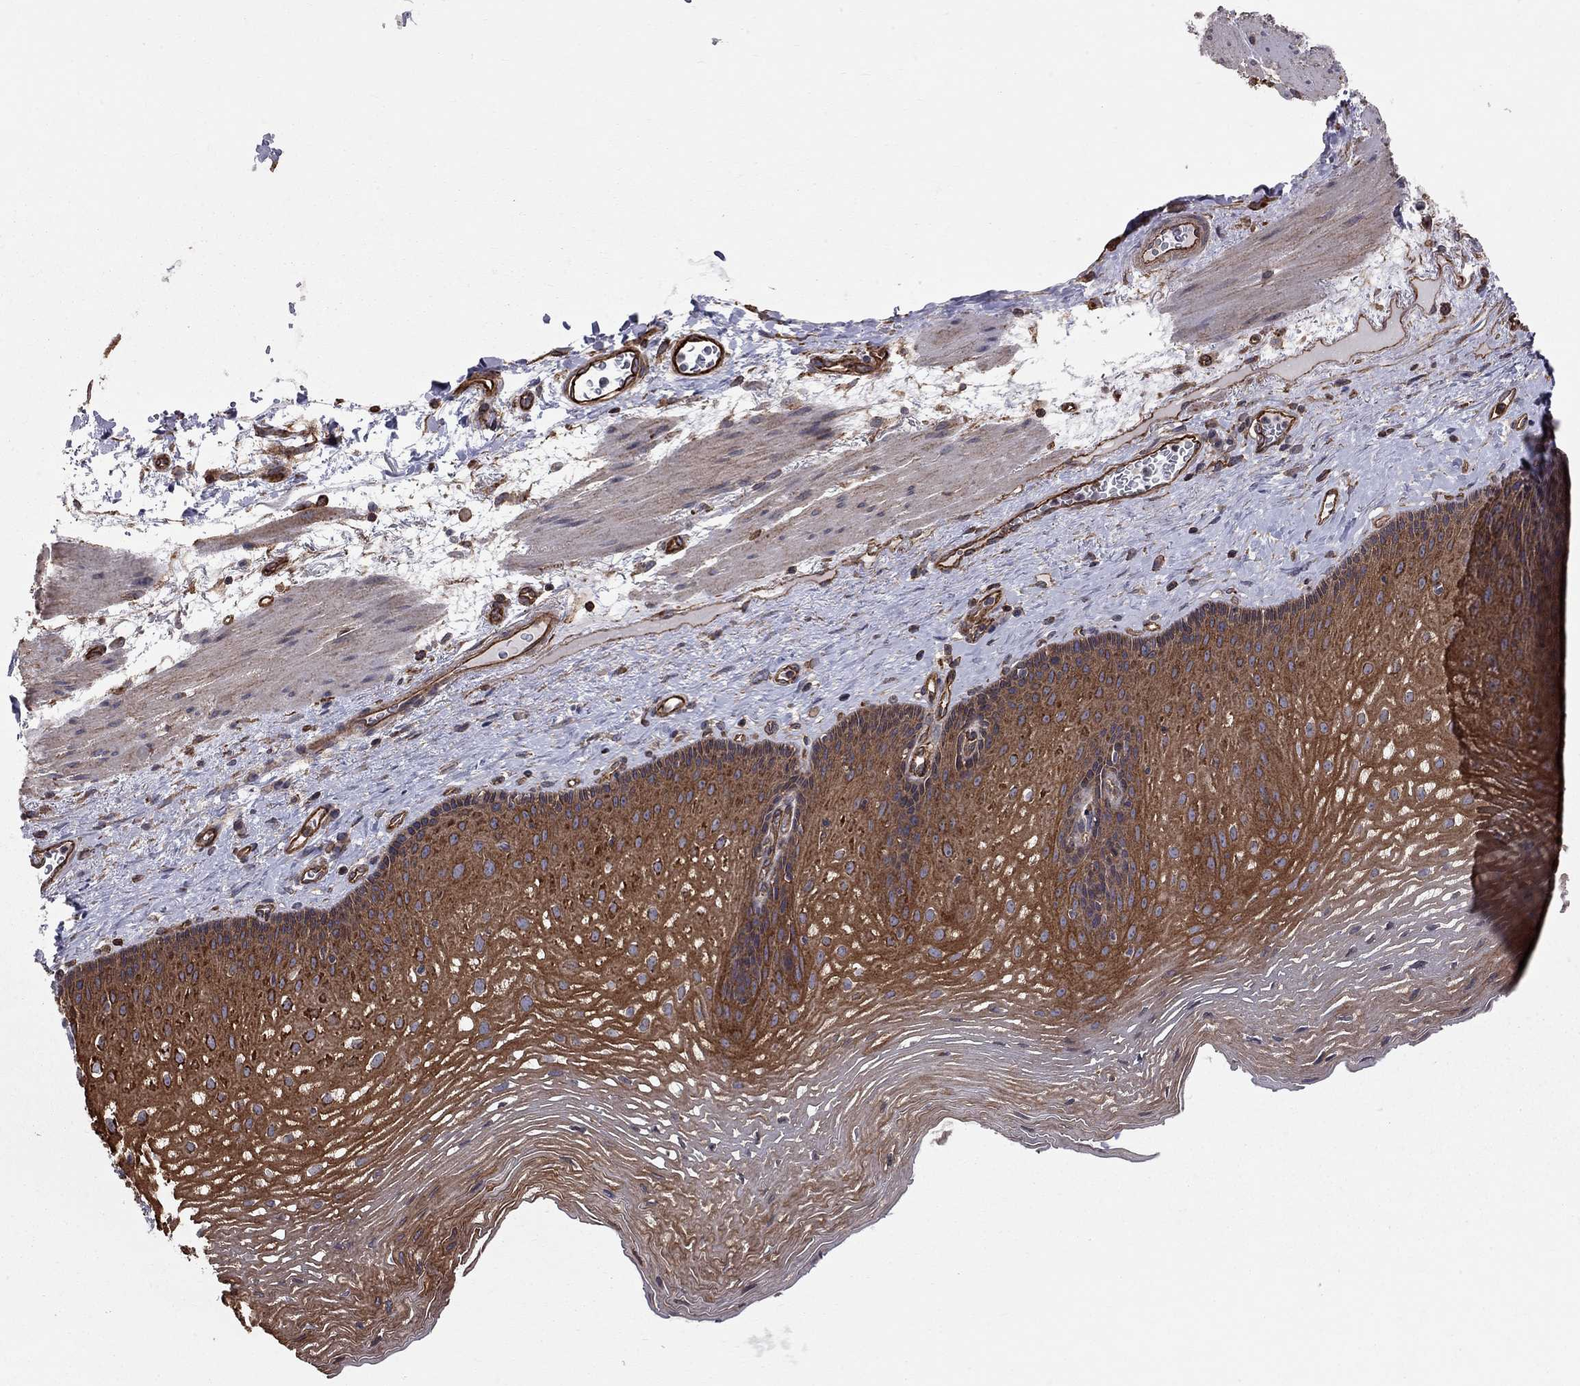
{"staining": {"intensity": "strong", "quantity": ">75%", "location": "cytoplasmic/membranous"}, "tissue": "esophagus", "cell_type": "Squamous epithelial cells", "image_type": "normal", "snomed": [{"axis": "morphology", "description": "Normal tissue, NOS"}, {"axis": "topography", "description": "Esophagus"}], "caption": "Protein staining exhibits strong cytoplasmic/membranous expression in approximately >75% of squamous epithelial cells in unremarkable esophagus. (brown staining indicates protein expression, while blue staining denotes nuclei).", "gene": "RASEF", "patient": {"sex": "male", "age": 76}}